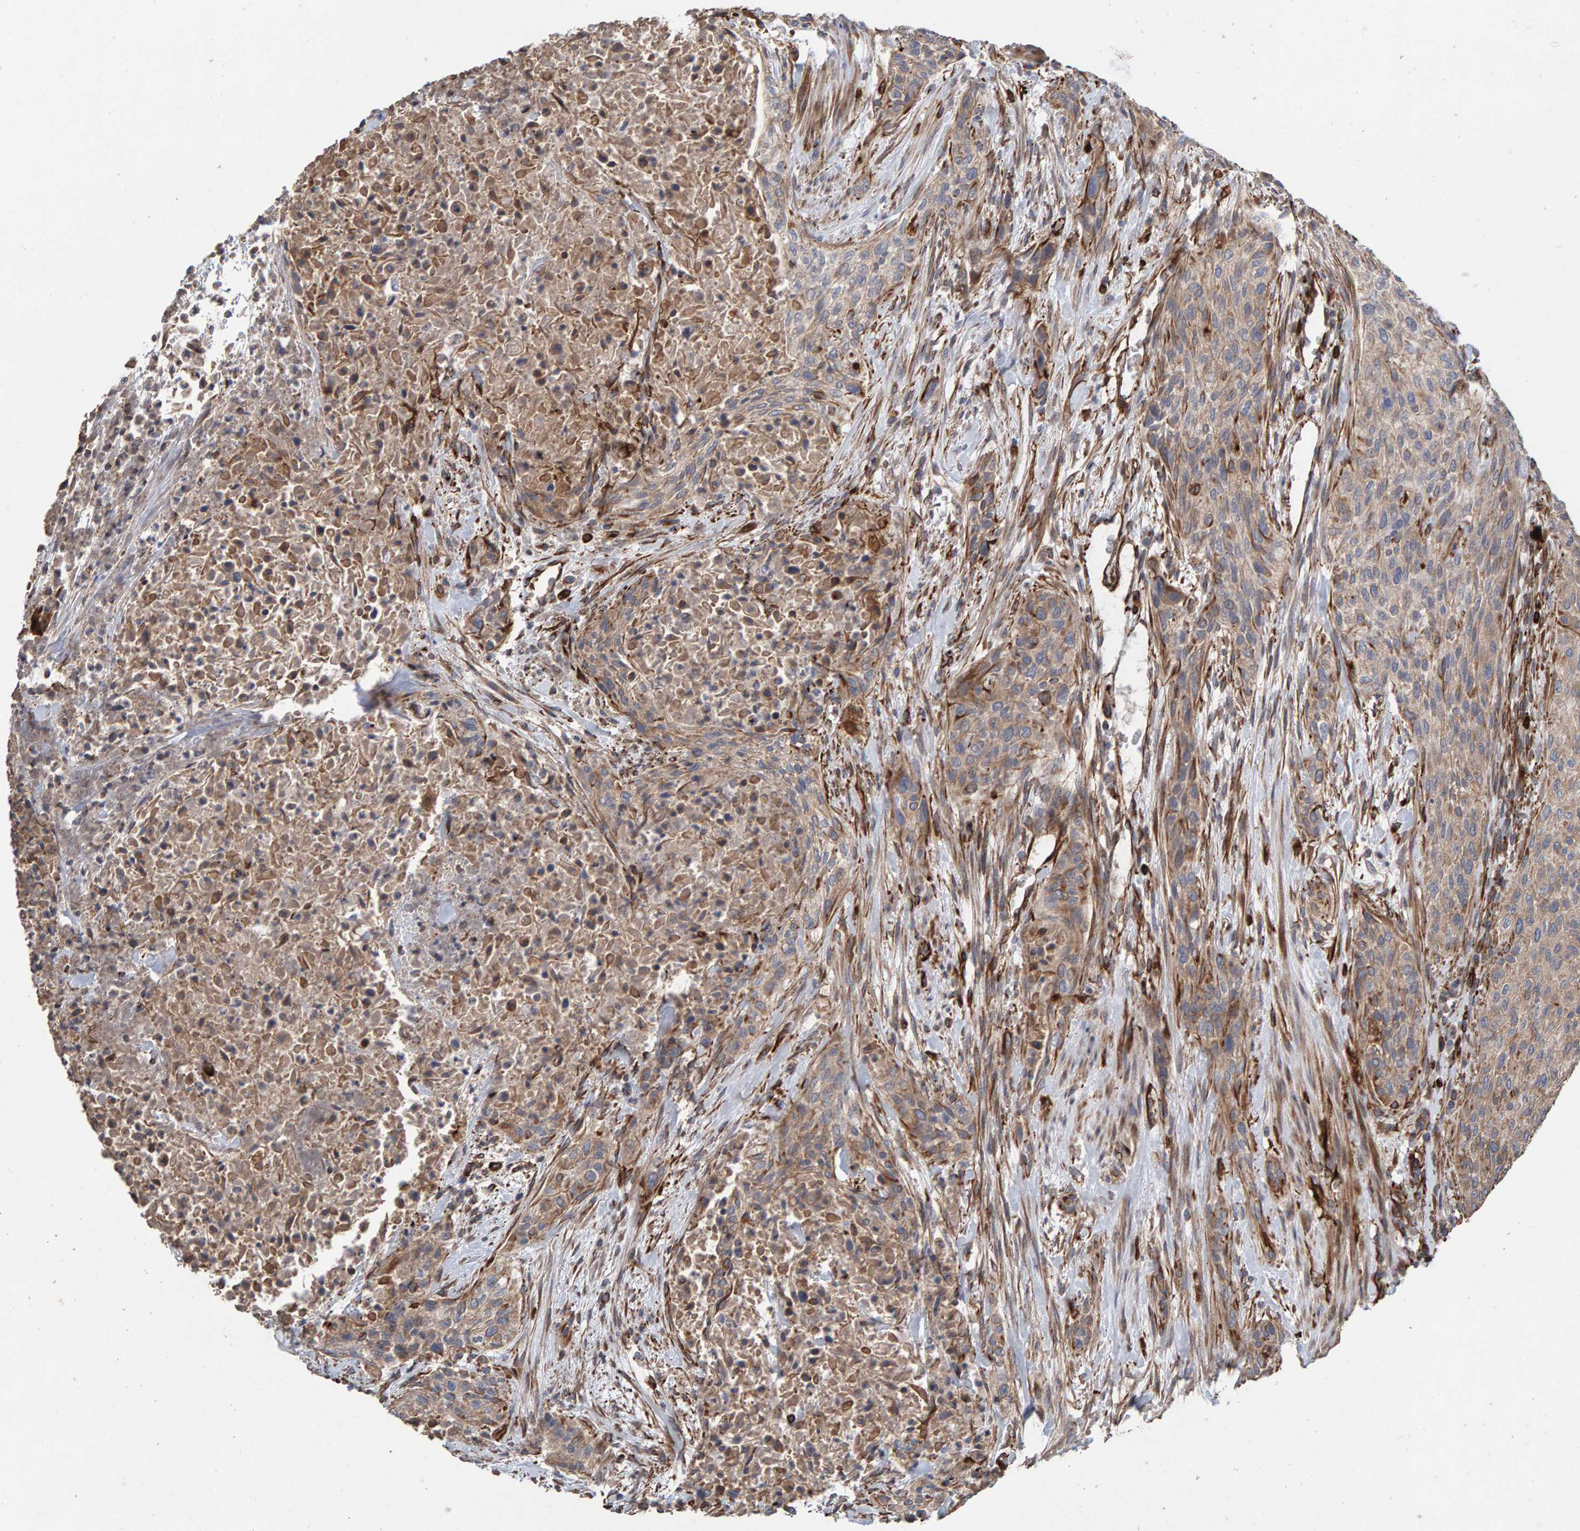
{"staining": {"intensity": "weak", "quantity": ">75%", "location": "cytoplasmic/membranous"}, "tissue": "urothelial cancer", "cell_type": "Tumor cells", "image_type": "cancer", "snomed": [{"axis": "morphology", "description": "Urothelial carcinoma, Low grade"}, {"axis": "morphology", "description": "Urothelial carcinoma, High grade"}, {"axis": "topography", "description": "Urinary bladder"}], "caption": "DAB immunohistochemical staining of urothelial cancer reveals weak cytoplasmic/membranous protein expression in approximately >75% of tumor cells. The staining was performed using DAB (3,3'-diaminobenzidine) to visualize the protein expression in brown, while the nuclei were stained in blue with hematoxylin (Magnification: 20x).", "gene": "ZNF347", "patient": {"sex": "male", "age": 35}}